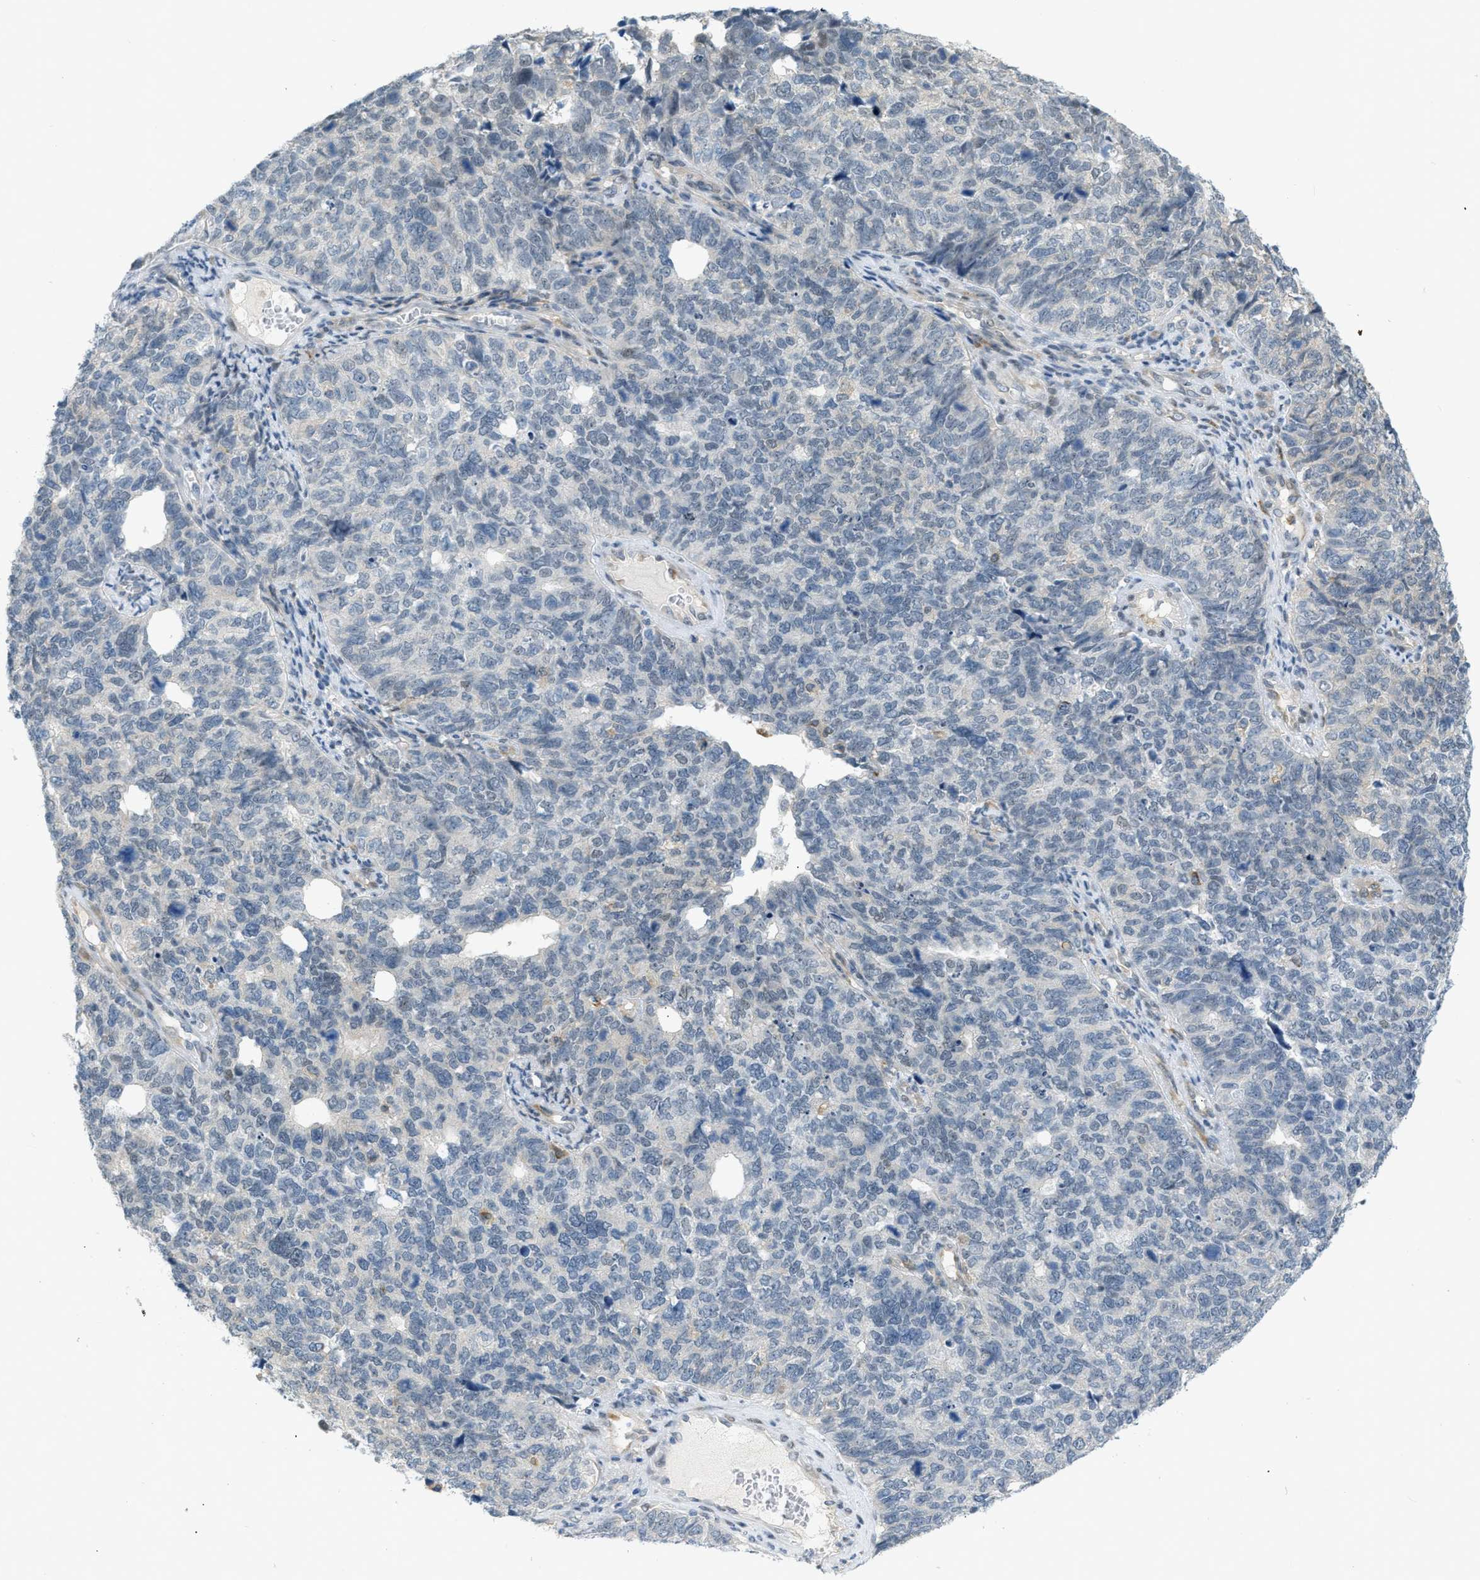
{"staining": {"intensity": "negative", "quantity": "none", "location": "none"}, "tissue": "cervical cancer", "cell_type": "Tumor cells", "image_type": "cancer", "snomed": [{"axis": "morphology", "description": "Squamous cell carcinoma, NOS"}, {"axis": "topography", "description": "Cervix"}], "caption": "A histopathology image of human cervical cancer (squamous cell carcinoma) is negative for staining in tumor cells.", "gene": "ZNF408", "patient": {"sex": "female", "age": 63}}